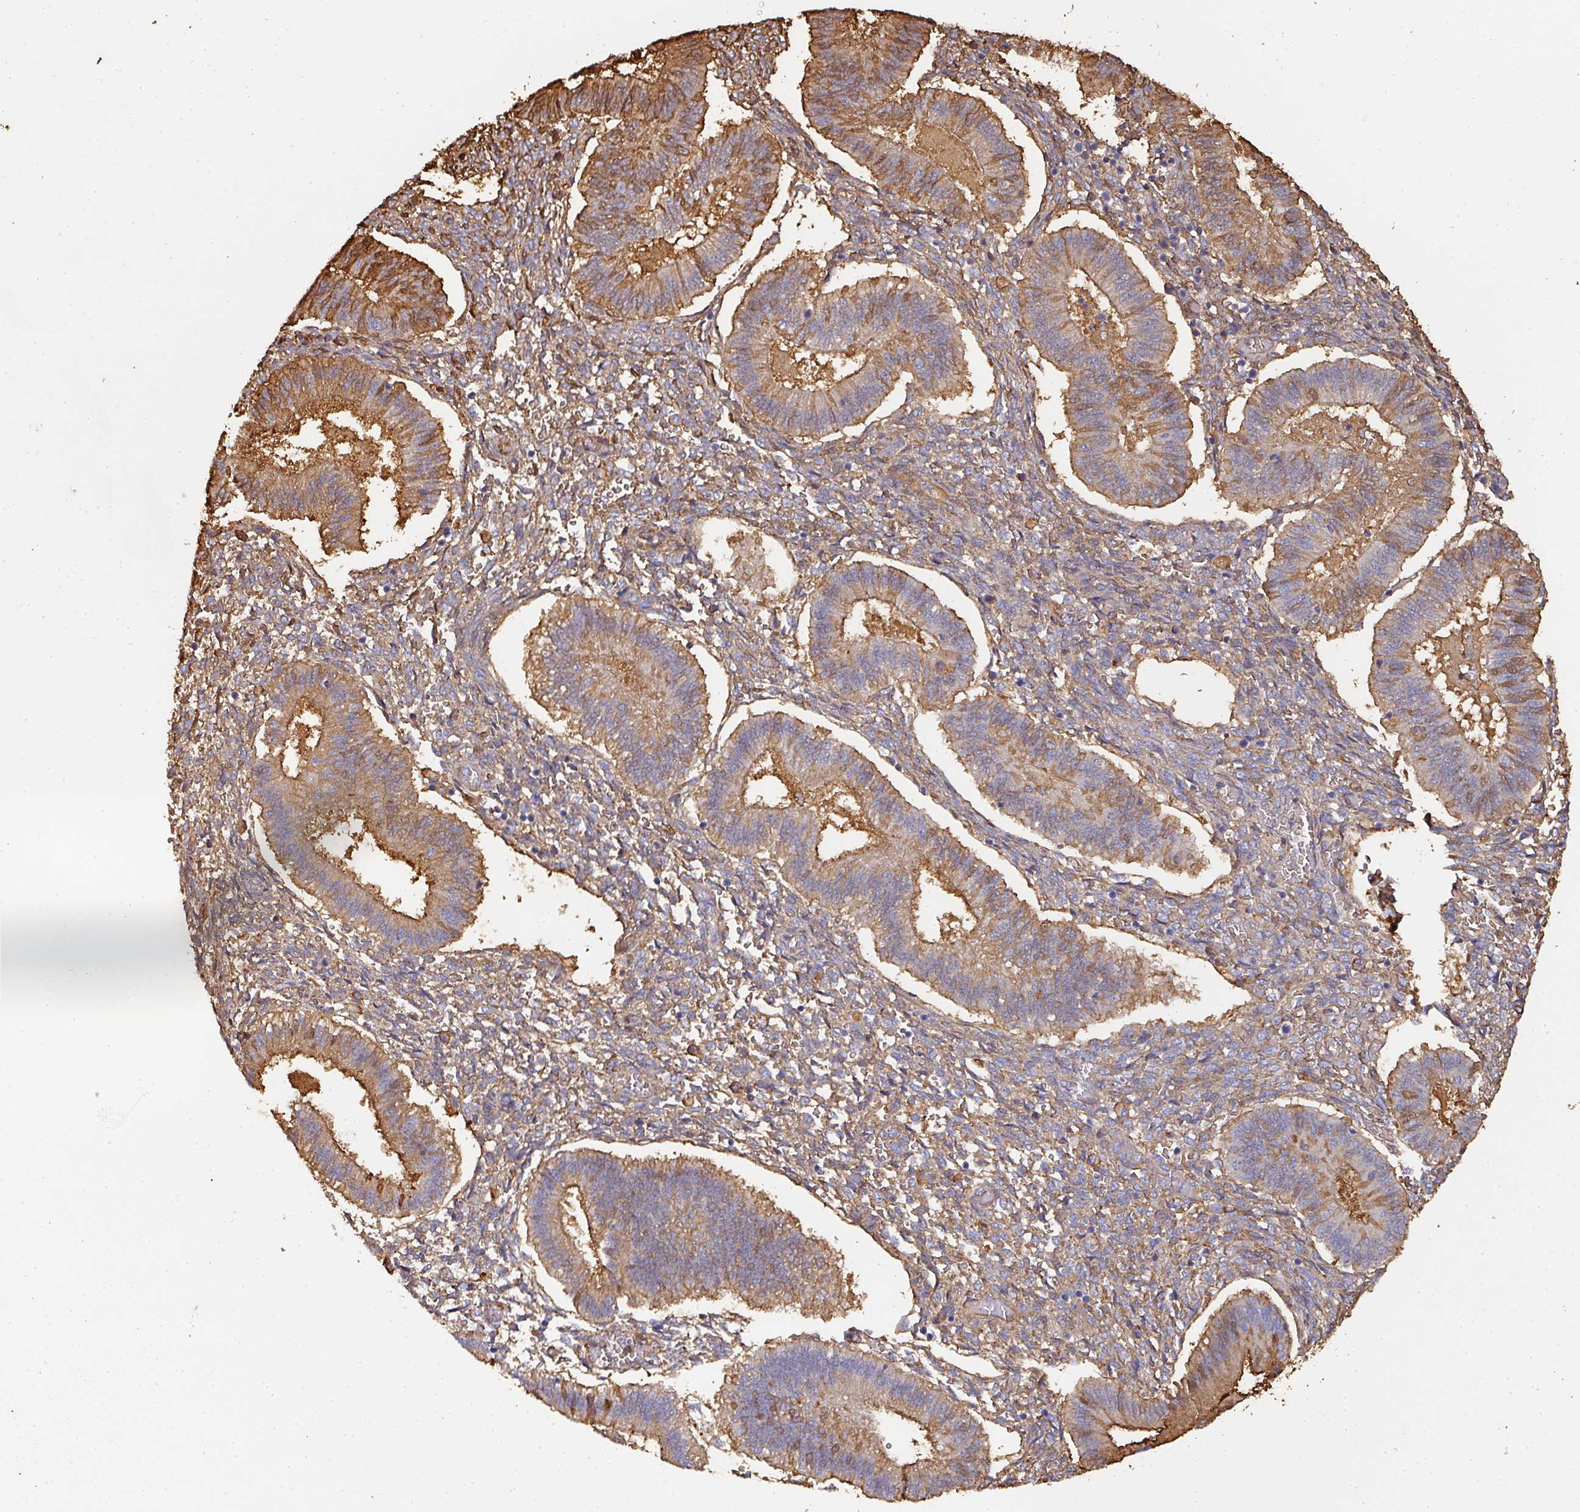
{"staining": {"intensity": "moderate", "quantity": "<25%", "location": "cytoplasmic/membranous"}, "tissue": "endometrium", "cell_type": "Cells in endometrial stroma", "image_type": "normal", "snomed": [{"axis": "morphology", "description": "Normal tissue, NOS"}, {"axis": "topography", "description": "Endometrium"}], "caption": "A high-resolution image shows immunohistochemistry staining of unremarkable endometrium, which demonstrates moderate cytoplasmic/membranous positivity in approximately <25% of cells in endometrial stroma.", "gene": "ALB", "patient": {"sex": "female", "age": 25}}